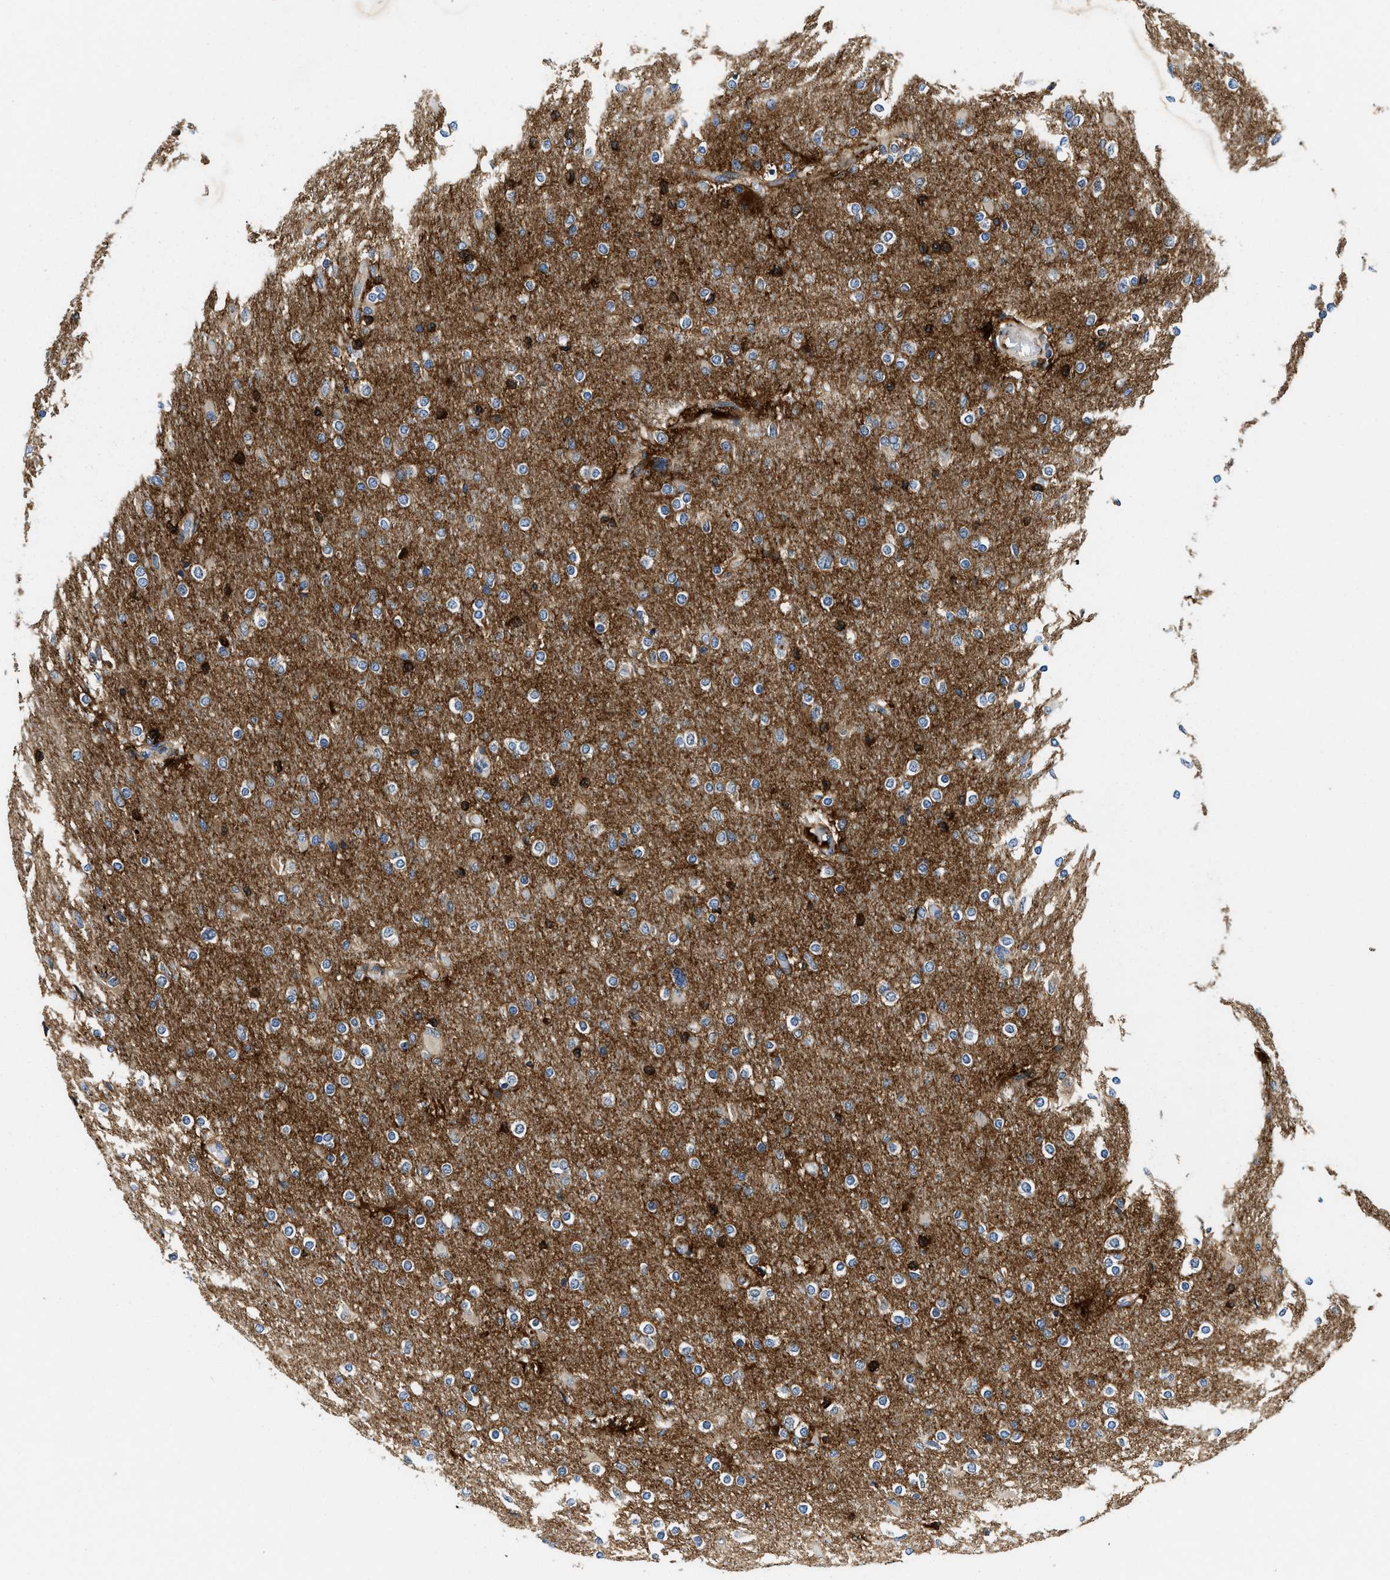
{"staining": {"intensity": "strong", "quantity": "25%-75%", "location": "cytoplasmic/membranous"}, "tissue": "glioma", "cell_type": "Tumor cells", "image_type": "cancer", "snomed": [{"axis": "morphology", "description": "Glioma, malignant, High grade"}, {"axis": "topography", "description": "Cerebral cortex"}], "caption": "Human glioma stained with a brown dye displays strong cytoplasmic/membranous positive expression in about 25%-75% of tumor cells.", "gene": "IKBKE", "patient": {"sex": "female", "age": 36}}